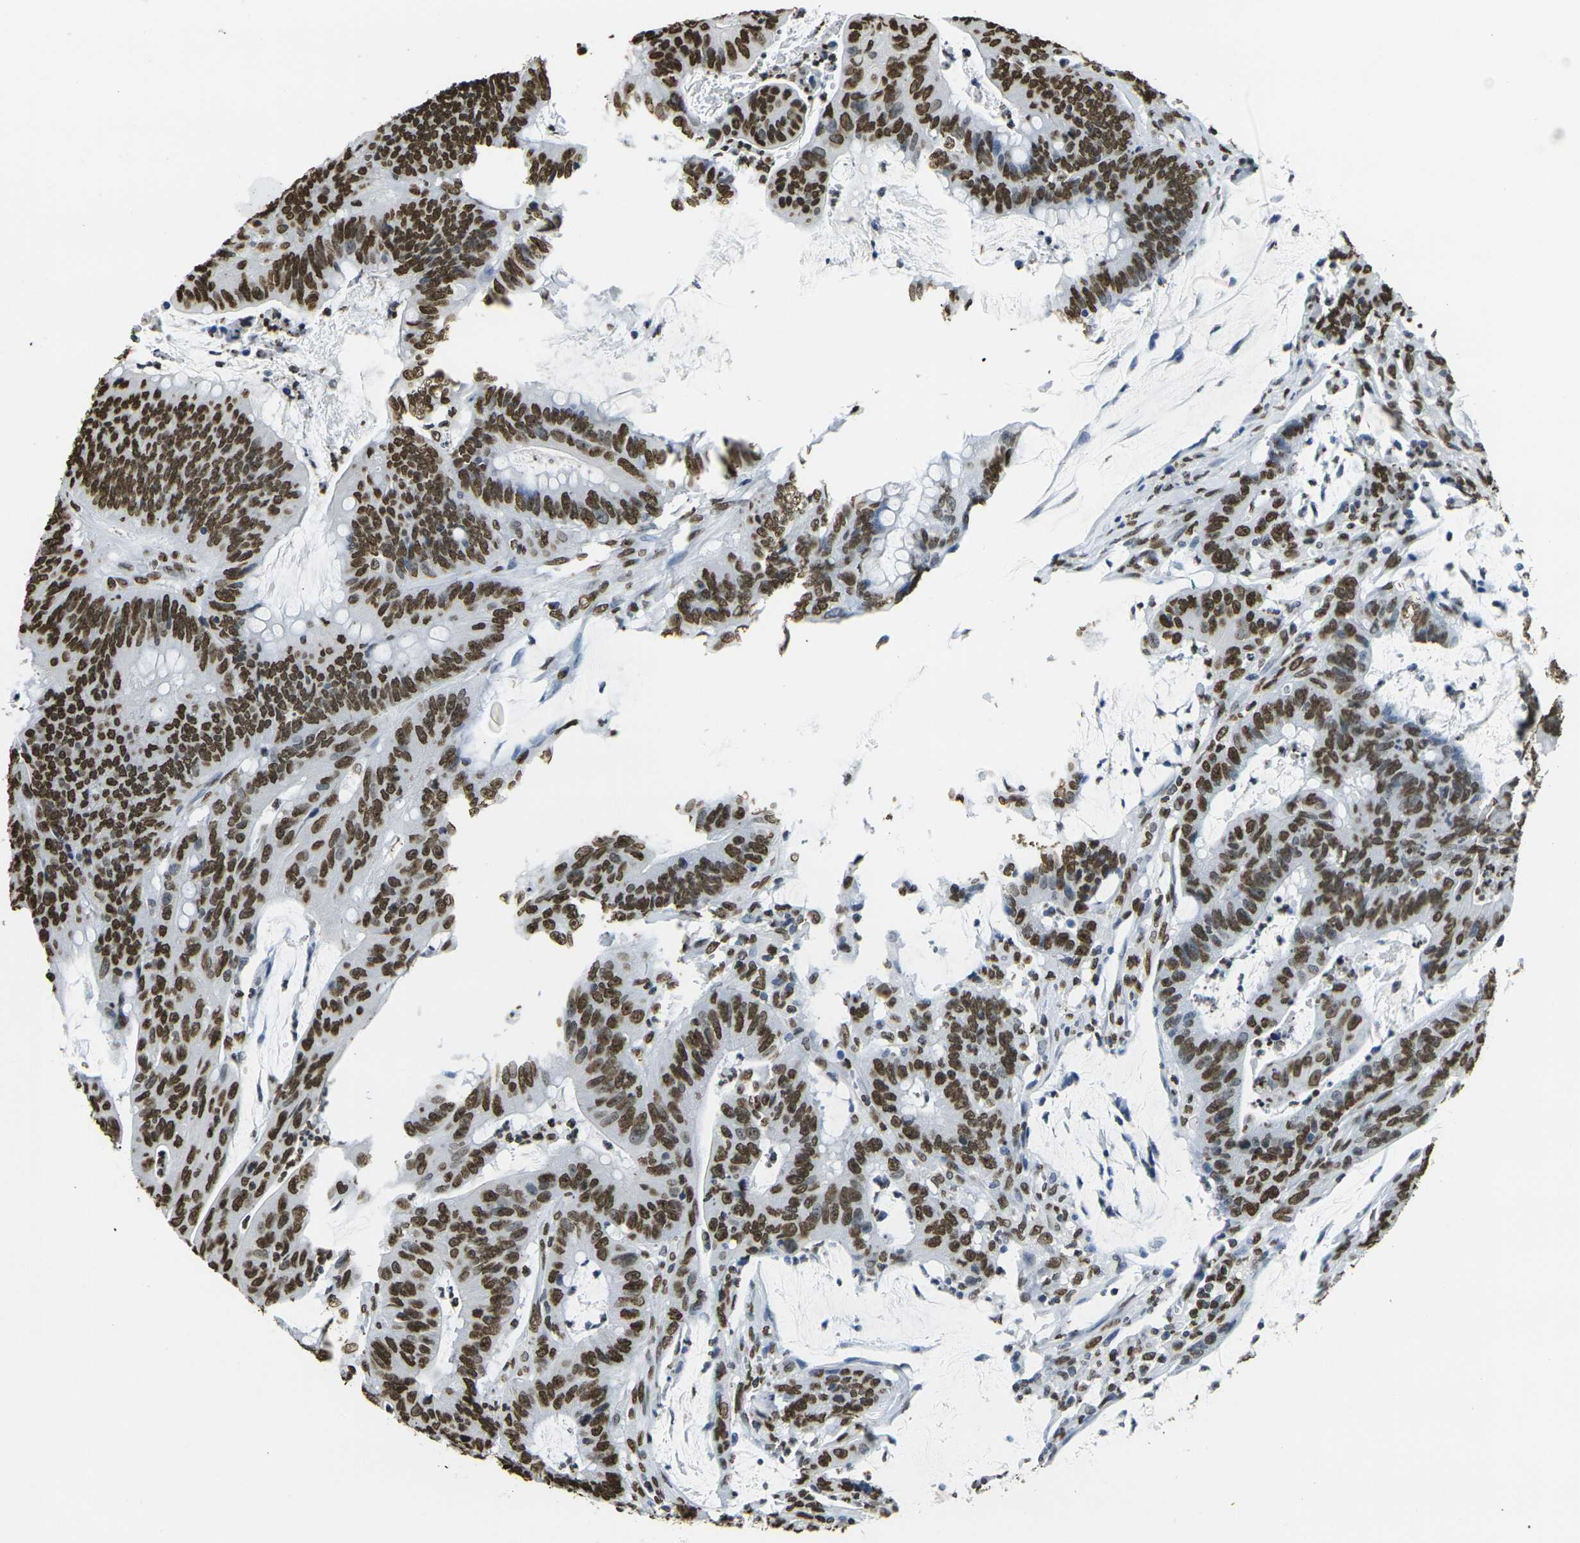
{"staining": {"intensity": "strong", "quantity": ">75%", "location": "nuclear"}, "tissue": "colorectal cancer", "cell_type": "Tumor cells", "image_type": "cancer", "snomed": [{"axis": "morphology", "description": "Adenocarcinoma, NOS"}, {"axis": "topography", "description": "Colon"}], "caption": "Immunohistochemistry (IHC) image of neoplastic tissue: adenocarcinoma (colorectal) stained using immunohistochemistry demonstrates high levels of strong protein expression localized specifically in the nuclear of tumor cells, appearing as a nuclear brown color.", "gene": "DRAXIN", "patient": {"sex": "male", "age": 45}}